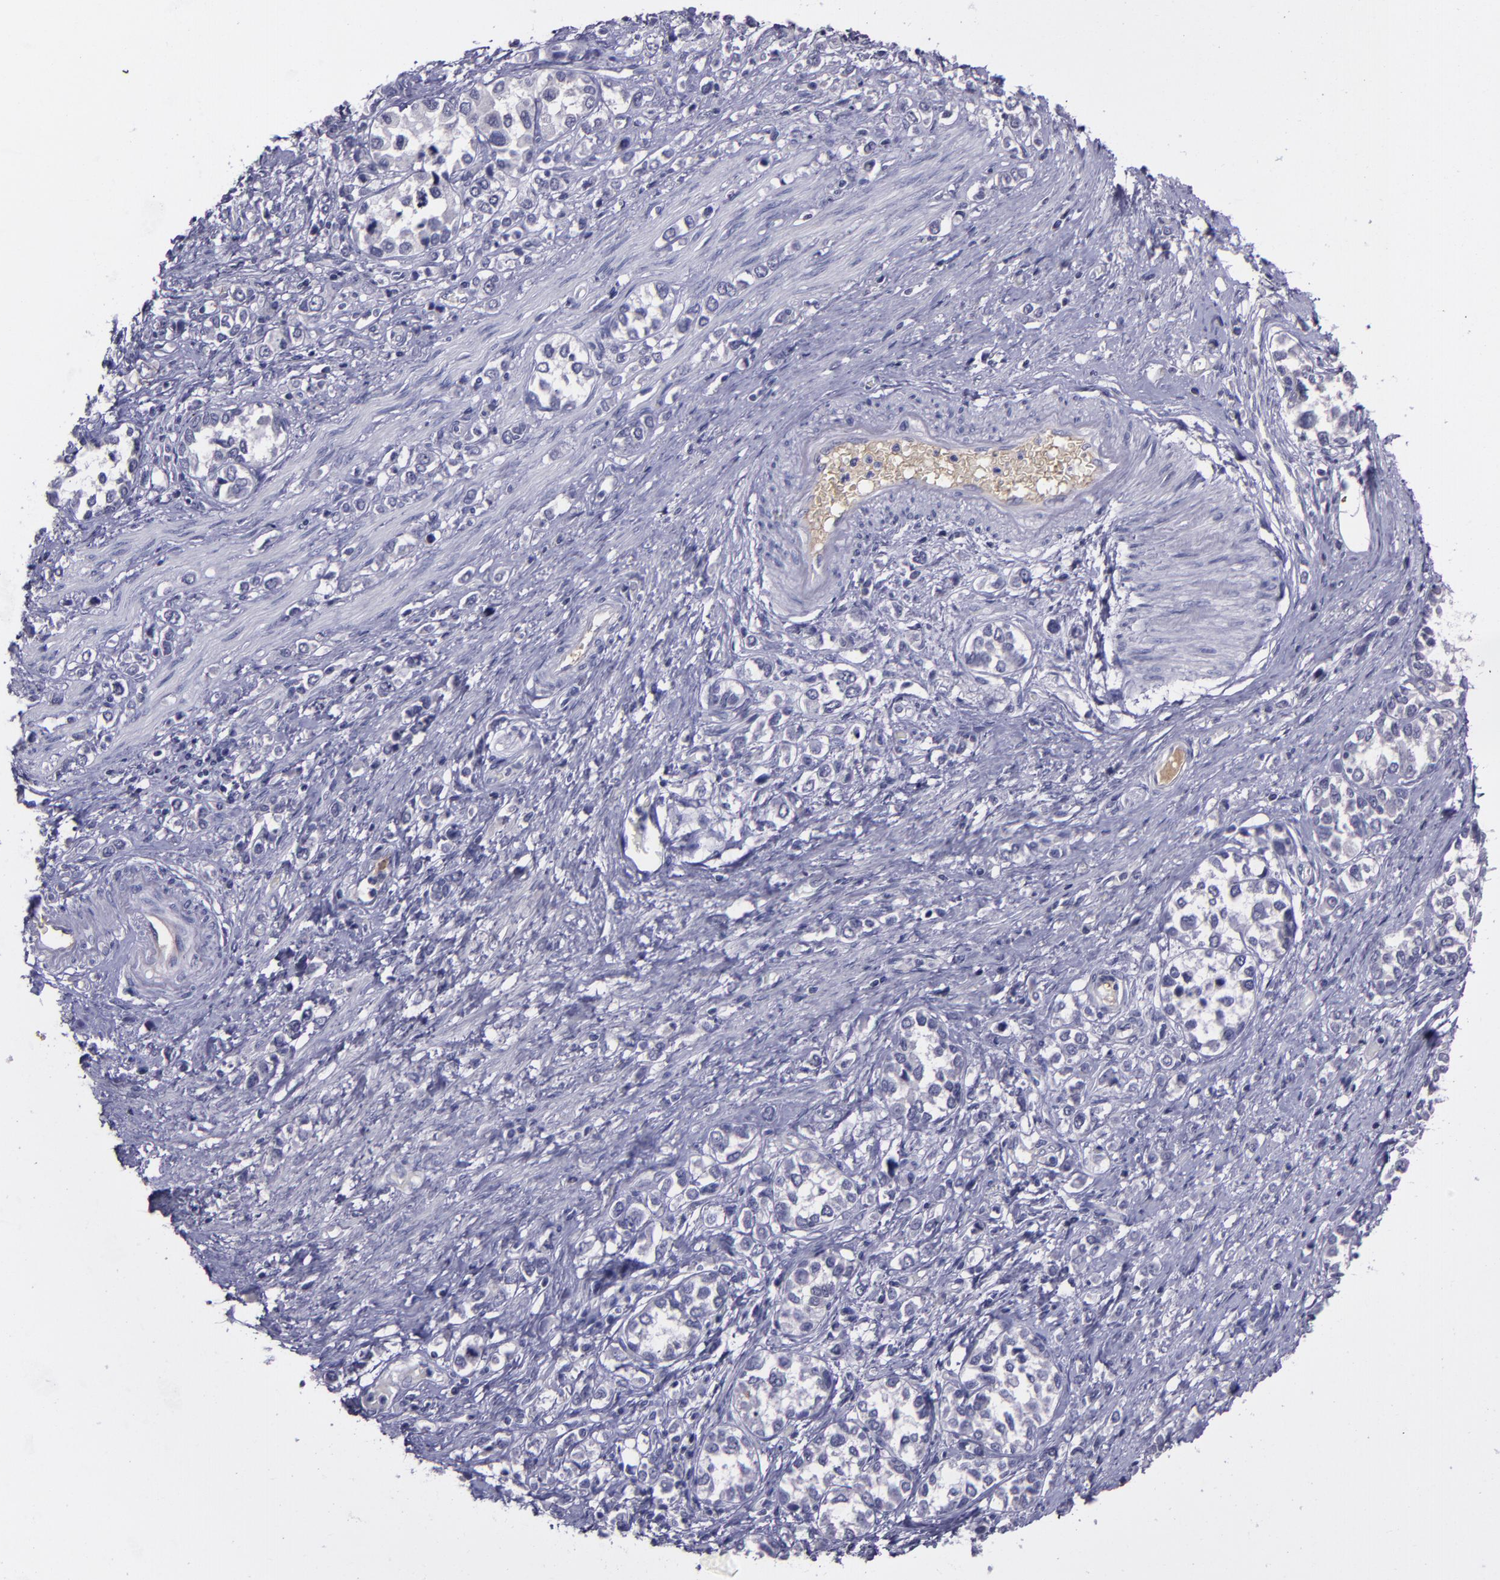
{"staining": {"intensity": "negative", "quantity": "none", "location": "none"}, "tissue": "stomach cancer", "cell_type": "Tumor cells", "image_type": "cancer", "snomed": [{"axis": "morphology", "description": "Adenocarcinoma, NOS"}, {"axis": "topography", "description": "Stomach, upper"}], "caption": "This photomicrograph is of stomach adenocarcinoma stained with immunohistochemistry to label a protein in brown with the nuclei are counter-stained blue. There is no positivity in tumor cells.", "gene": "MASP1", "patient": {"sex": "male", "age": 76}}